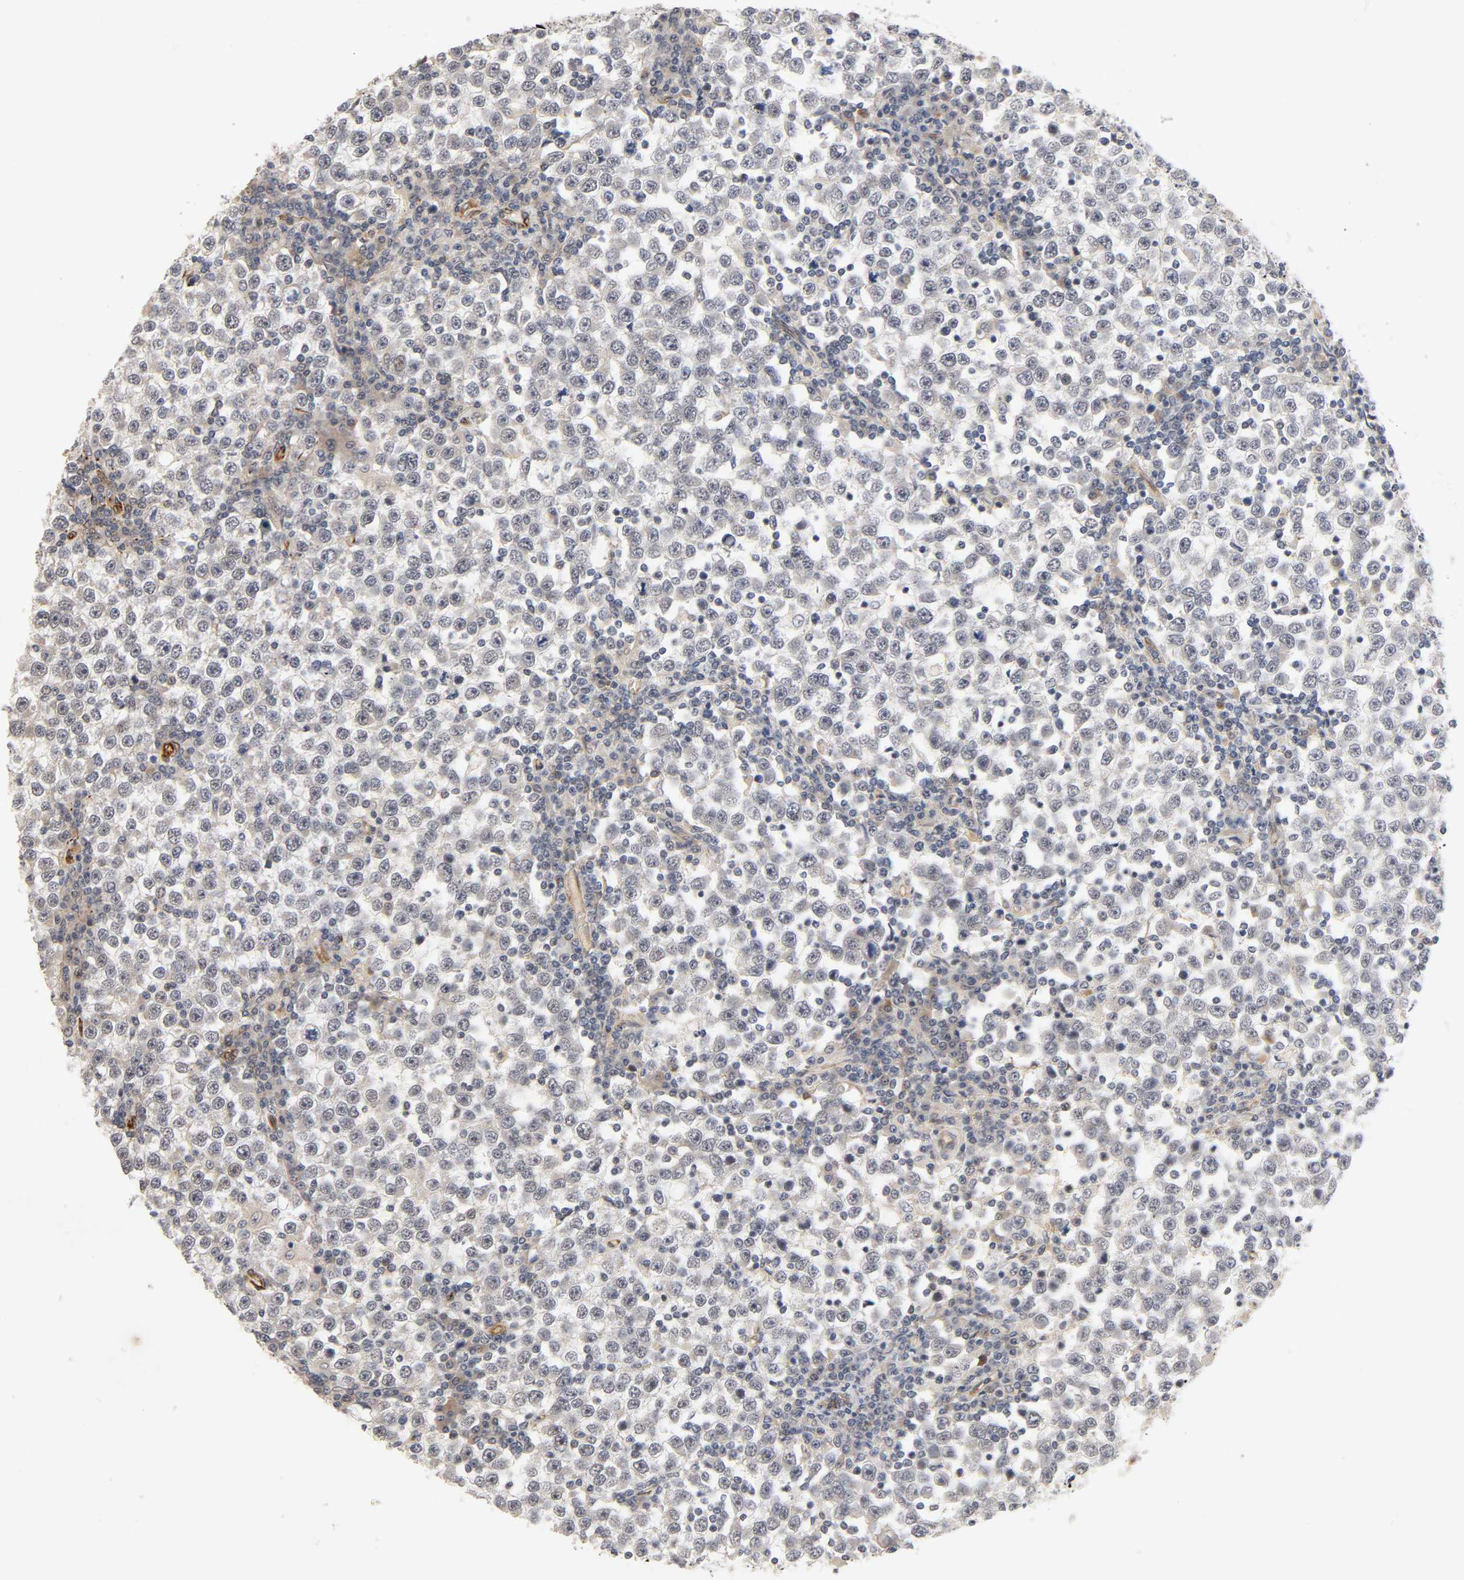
{"staining": {"intensity": "weak", "quantity": ">75%", "location": "cytoplasmic/membranous"}, "tissue": "testis cancer", "cell_type": "Tumor cells", "image_type": "cancer", "snomed": [{"axis": "morphology", "description": "Seminoma, NOS"}, {"axis": "topography", "description": "Testis"}], "caption": "IHC photomicrograph of human testis cancer (seminoma) stained for a protein (brown), which reveals low levels of weak cytoplasmic/membranous staining in about >75% of tumor cells.", "gene": "REEP6", "patient": {"sex": "male", "age": 65}}